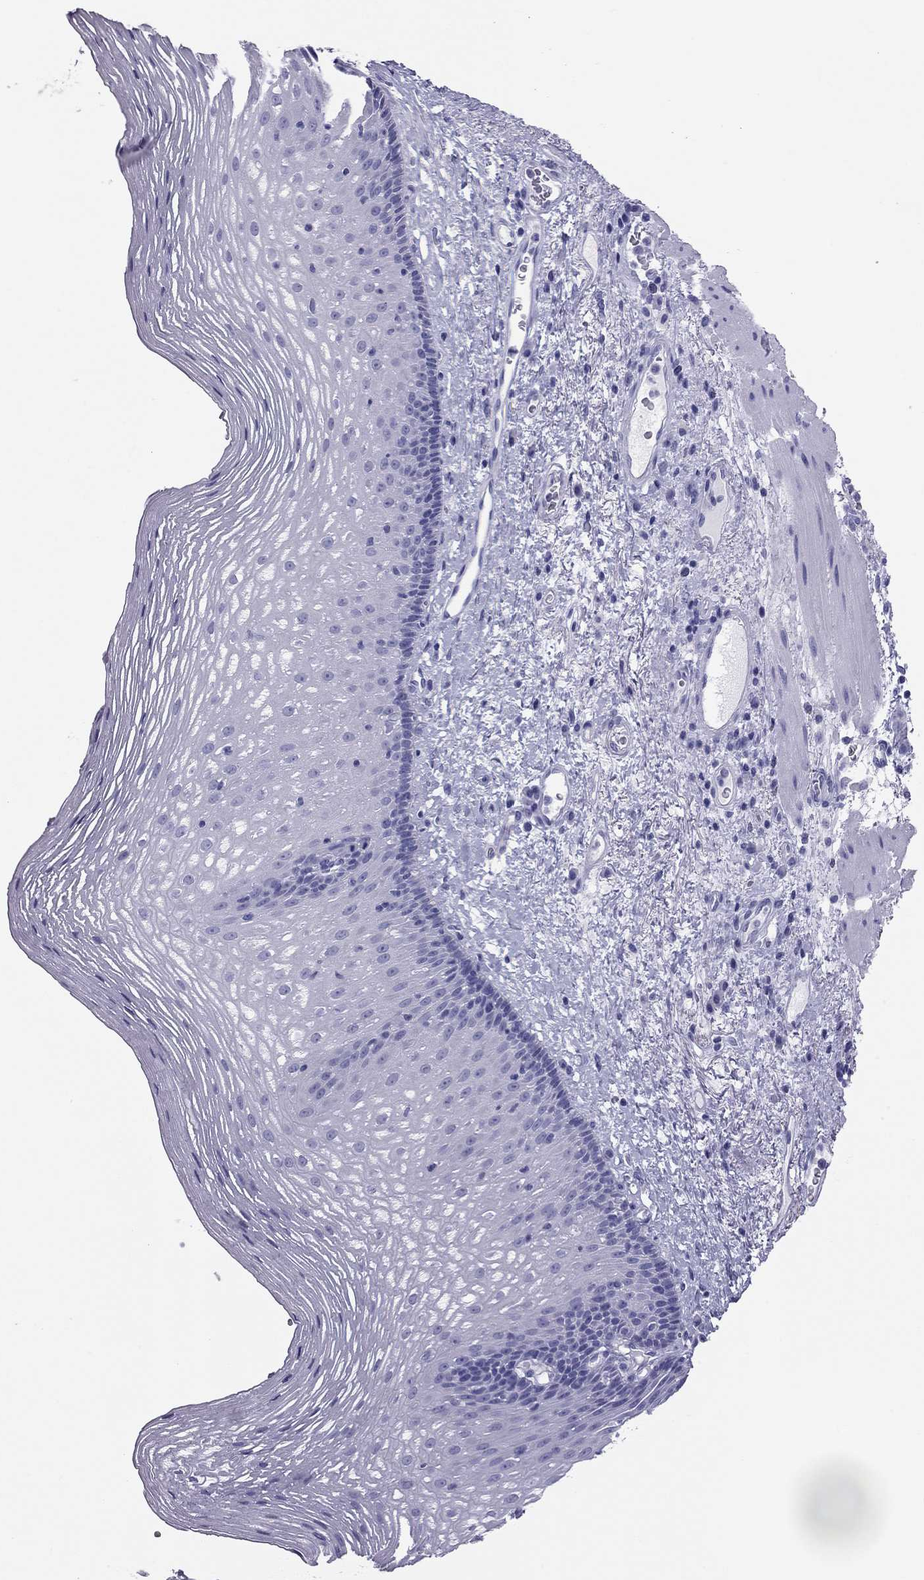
{"staining": {"intensity": "negative", "quantity": "none", "location": "none"}, "tissue": "esophagus", "cell_type": "Squamous epithelial cells", "image_type": "normal", "snomed": [{"axis": "morphology", "description": "Normal tissue, NOS"}, {"axis": "topography", "description": "Esophagus"}], "caption": "High power microscopy micrograph of an immunohistochemistry photomicrograph of unremarkable esophagus, revealing no significant positivity in squamous epithelial cells.", "gene": "TRPM3", "patient": {"sex": "male", "age": 76}}